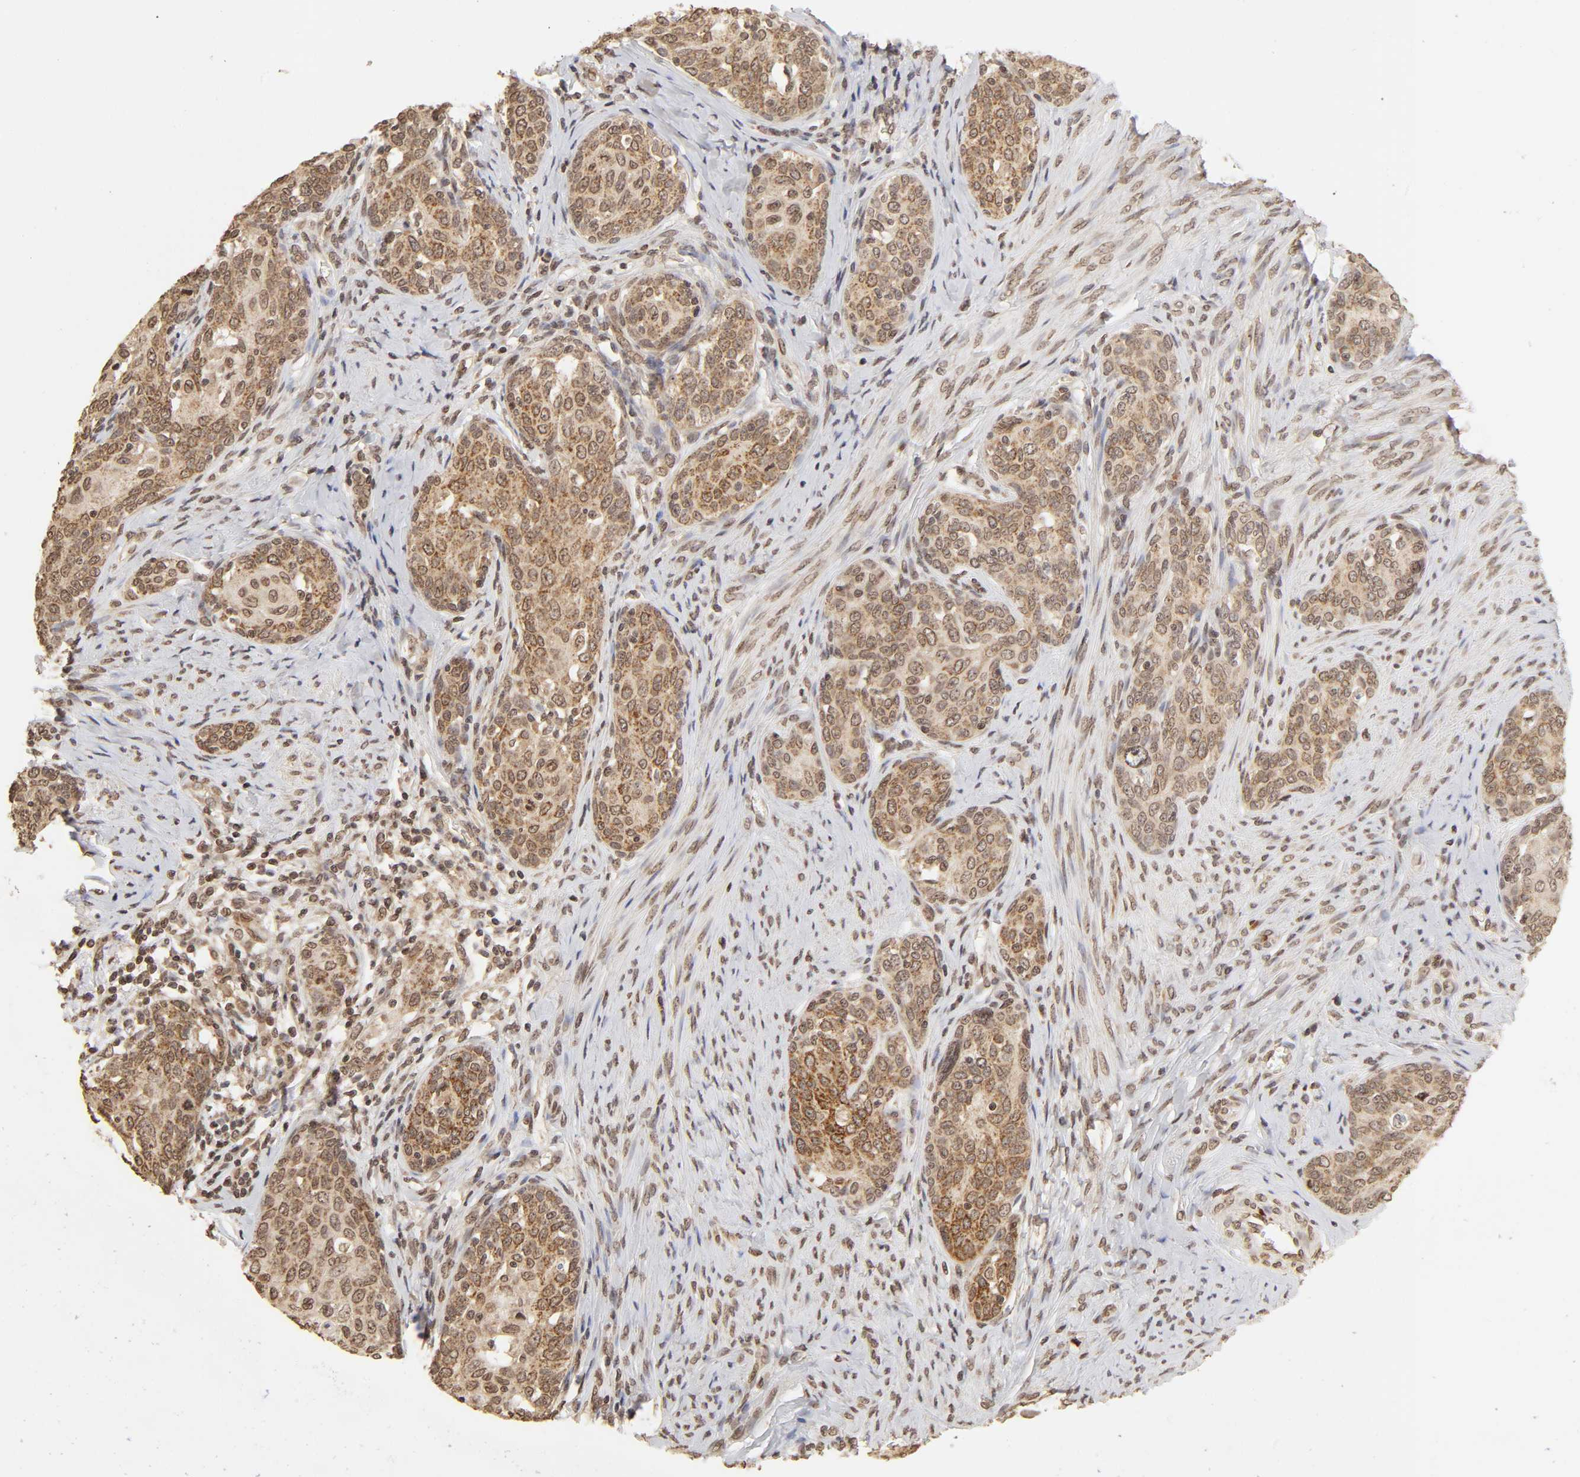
{"staining": {"intensity": "moderate", "quantity": ">75%", "location": "cytoplasmic/membranous,nuclear"}, "tissue": "cervical cancer", "cell_type": "Tumor cells", "image_type": "cancer", "snomed": [{"axis": "morphology", "description": "Squamous cell carcinoma, NOS"}, {"axis": "morphology", "description": "Adenocarcinoma, NOS"}, {"axis": "topography", "description": "Cervix"}], "caption": "An image showing moderate cytoplasmic/membranous and nuclear expression in approximately >75% of tumor cells in cervical cancer (squamous cell carcinoma), as visualized by brown immunohistochemical staining.", "gene": "MLLT6", "patient": {"sex": "female", "age": 52}}